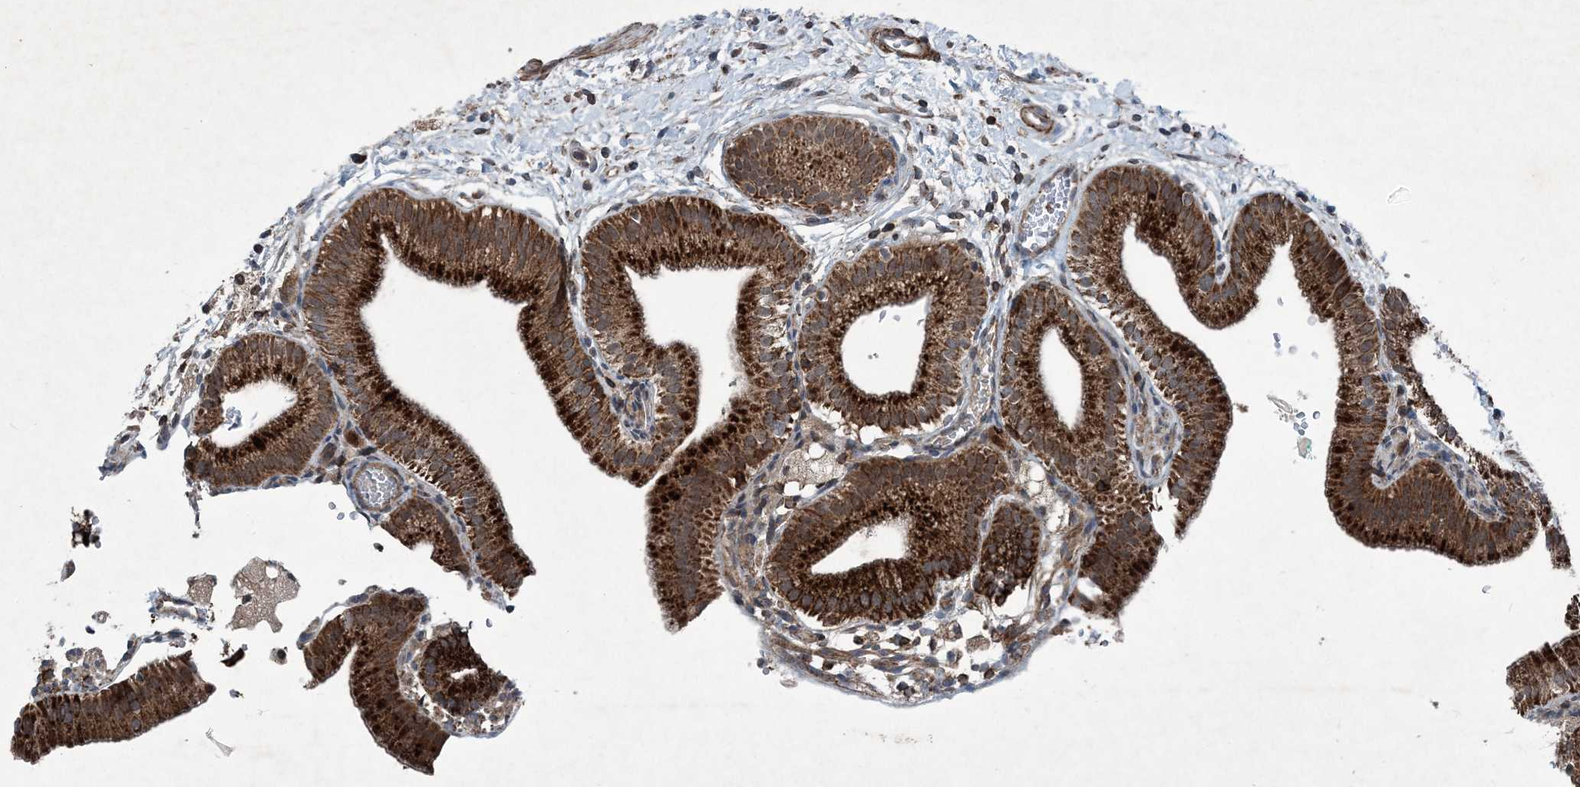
{"staining": {"intensity": "strong", "quantity": ">75%", "location": "cytoplasmic/membranous"}, "tissue": "gallbladder", "cell_type": "Glandular cells", "image_type": "normal", "snomed": [{"axis": "morphology", "description": "Normal tissue, NOS"}, {"axis": "topography", "description": "Gallbladder"}], "caption": "High-power microscopy captured an immunohistochemistry histopathology image of benign gallbladder, revealing strong cytoplasmic/membranous staining in approximately >75% of glandular cells. (brown staining indicates protein expression, while blue staining denotes nuclei).", "gene": "NDUFA2", "patient": {"sex": "male", "age": 55}}